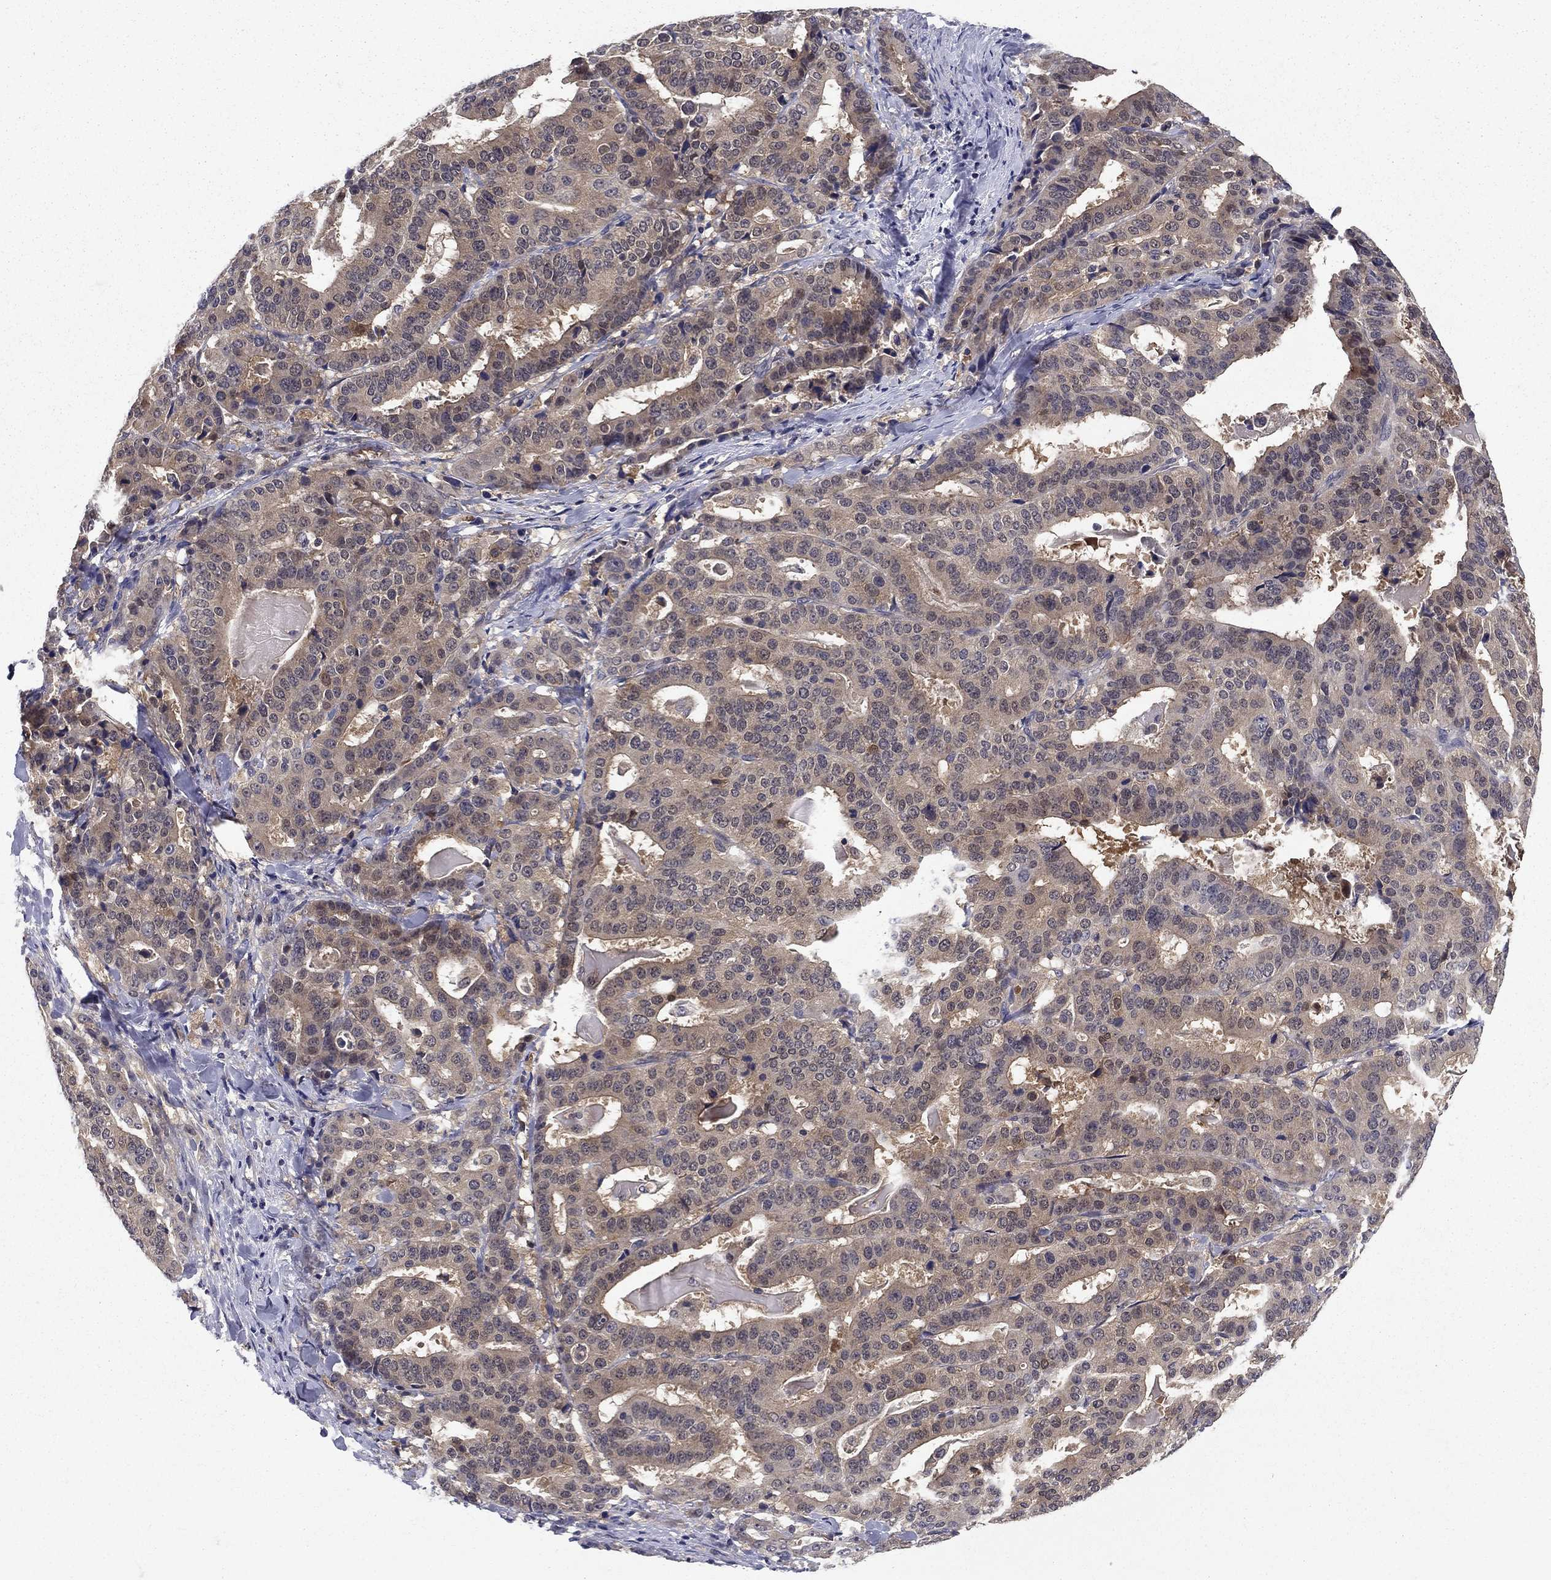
{"staining": {"intensity": "weak", "quantity": ">75%", "location": "cytoplasmic/membranous"}, "tissue": "stomach cancer", "cell_type": "Tumor cells", "image_type": "cancer", "snomed": [{"axis": "morphology", "description": "Adenocarcinoma, NOS"}, {"axis": "topography", "description": "Stomach"}], "caption": "A high-resolution photomicrograph shows immunohistochemistry staining of stomach cancer (adenocarcinoma), which exhibits weak cytoplasmic/membranous positivity in about >75% of tumor cells. (Brightfield microscopy of DAB IHC at high magnification).", "gene": "GLTP", "patient": {"sex": "male", "age": 48}}